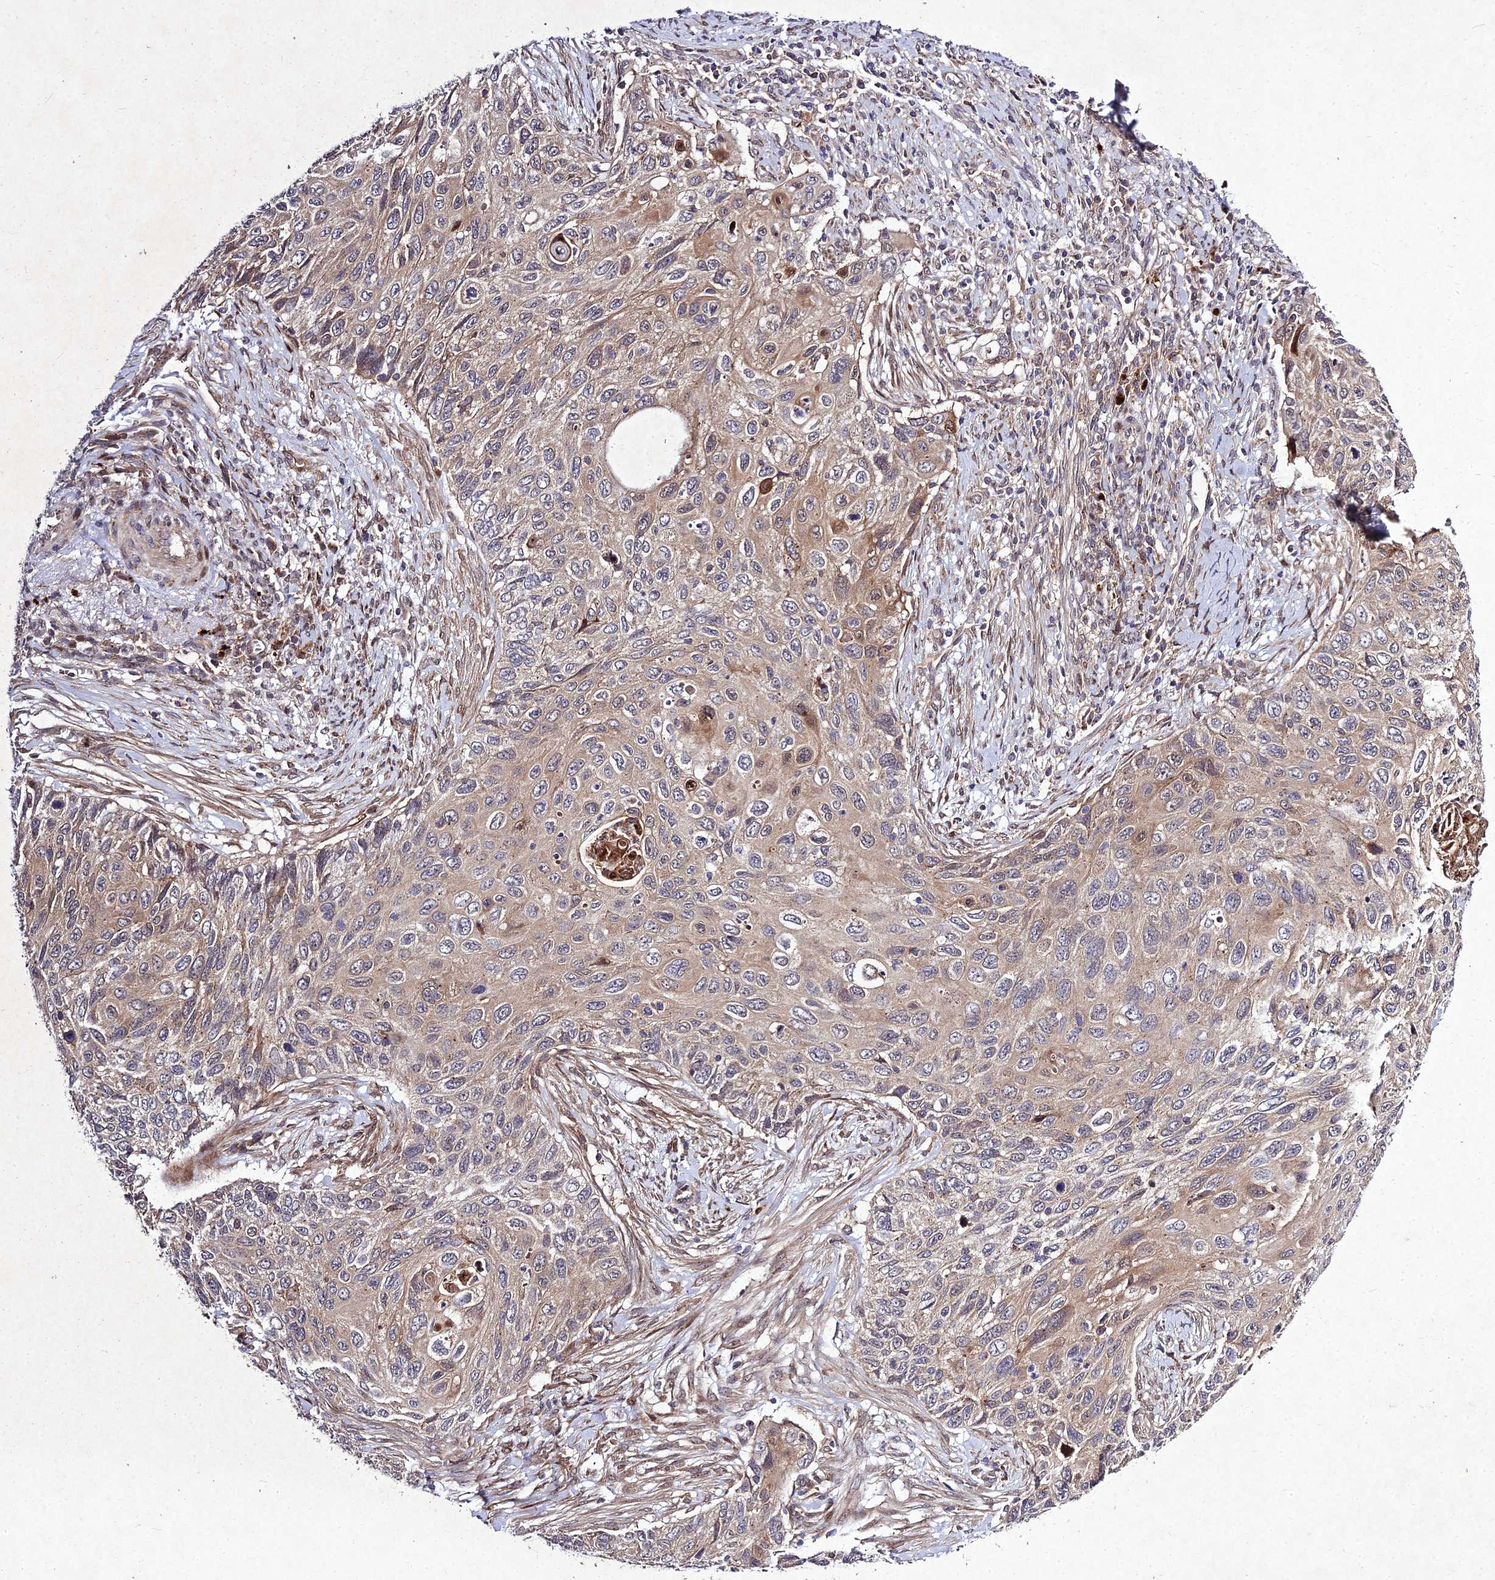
{"staining": {"intensity": "moderate", "quantity": "25%-75%", "location": "cytoplasmic/membranous"}, "tissue": "cervical cancer", "cell_type": "Tumor cells", "image_type": "cancer", "snomed": [{"axis": "morphology", "description": "Squamous cell carcinoma, NOS"}, {"axis": "topography", "description": "Cervix"}], "caption": "Cervical squamous cell carcinoma tissue shows moderate cytoplasmic/membranous expression in about 25%-75% of tumor cells Using DAB (3,3'-diaminobenzidine) (brown) and hematoxylin (blue) stains, captured at high magnification using brightfield microscopy.", "gene": "MKKS", "patient": {"sex": "female", "age": 70}}